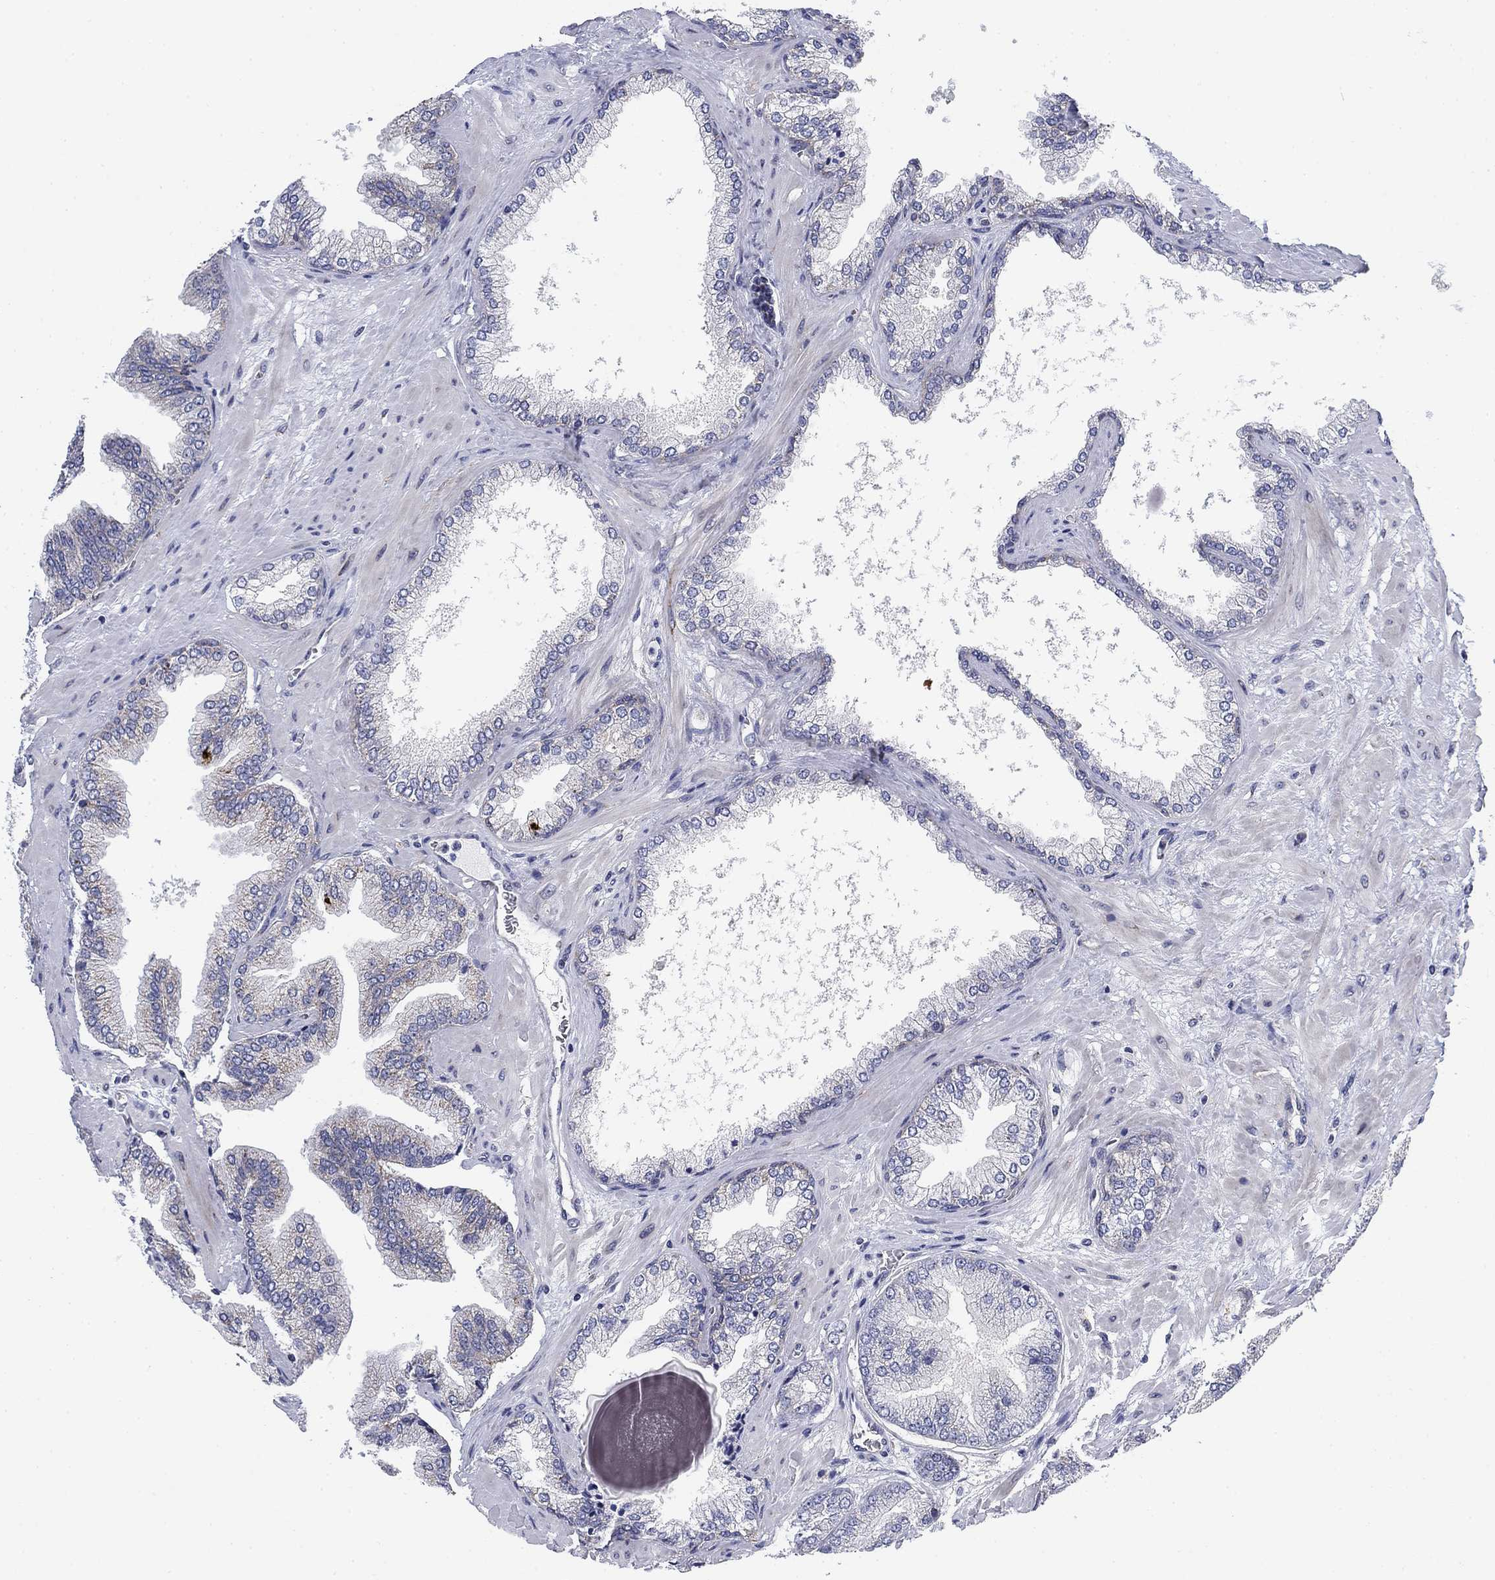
{"staining": {"intensity": "moderate", "quantity": "<25%", "location": "cytoplasmic/membranous"}, "tissue": "prostate cancer", "cell_type": "Tumor cells", "image_type": "cancer", "snomed": [{"axis": "morphology", "description": "Adenocarcinoma, Low grade"}, {"axis": "topography", "description": "Prostate"}], "caption": "High-magnification brightfield microscopy of prostate cancer (adenocarcinoma (low-grade)) stained with DAB (3,3'-diaminobenzidine) (brown) and counterstained with hematoxylin (blue). tumor cells exhibit moderate cytoplasmic/membranous staining is present in approximately<25% of cells.", "gene": "NACAD", "patient": {"sex": "male", "age": 72}}